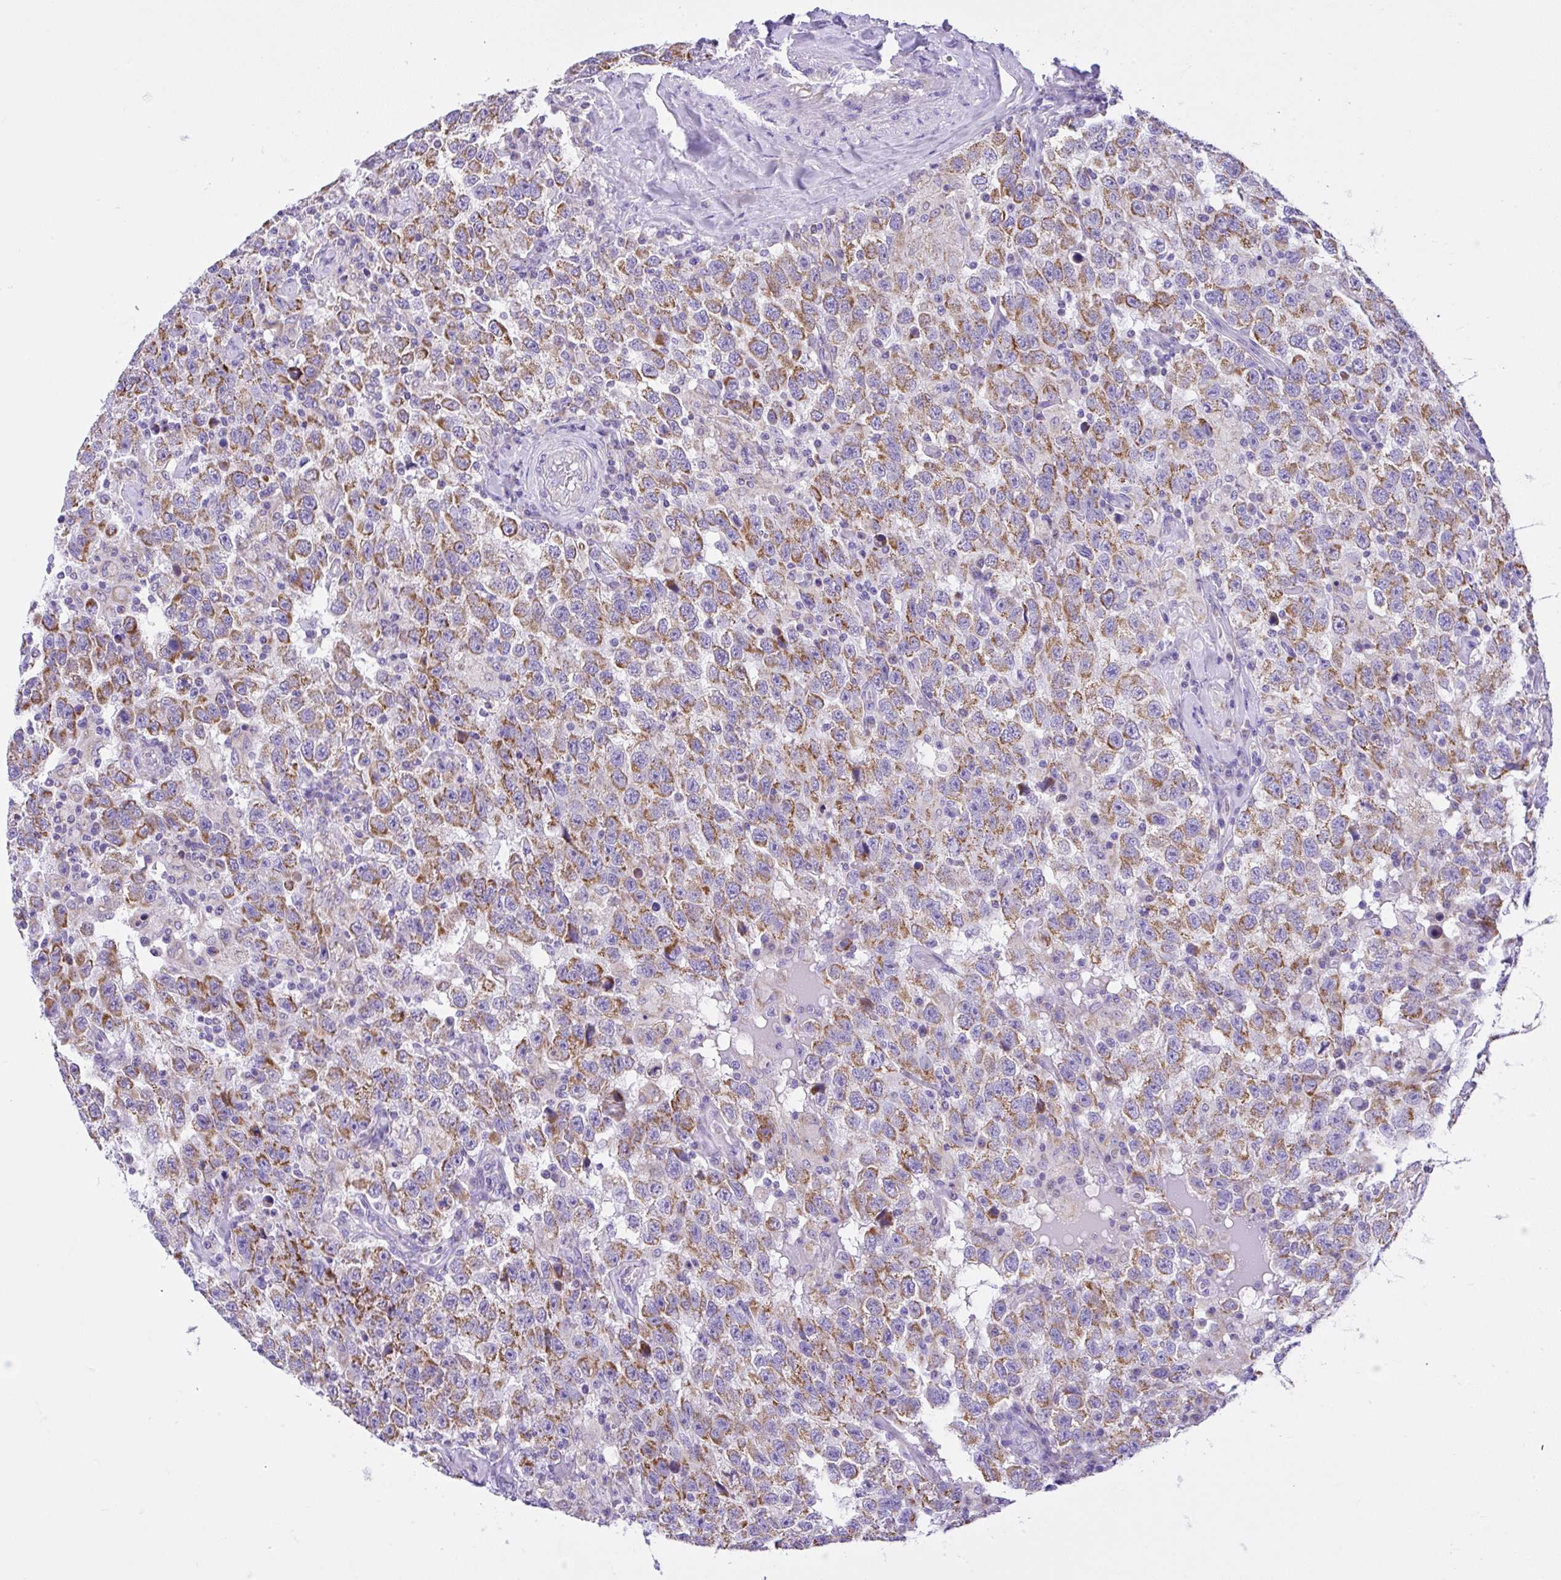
{"staining": {"intensity": "moderate", "quantity": ">75%", "location": "cytoplasmic/membranous"}, "tissue": "testis cancer", "cell_type": "Tumor cells", "image_type": "cancer", "snomed": [{"axis": "morphology", "description": "Seminoma, NOS"}, {"axis": "topography", "description": "Testis"}], "caption": "Protein staining of testis cancer (seminoma) tissue displays moderate cytoplasmic/membranous staining in approximately >75% of tumor cells.", "gene": "SLC13A1", "patient": {"sex": "male", "age": 41}}